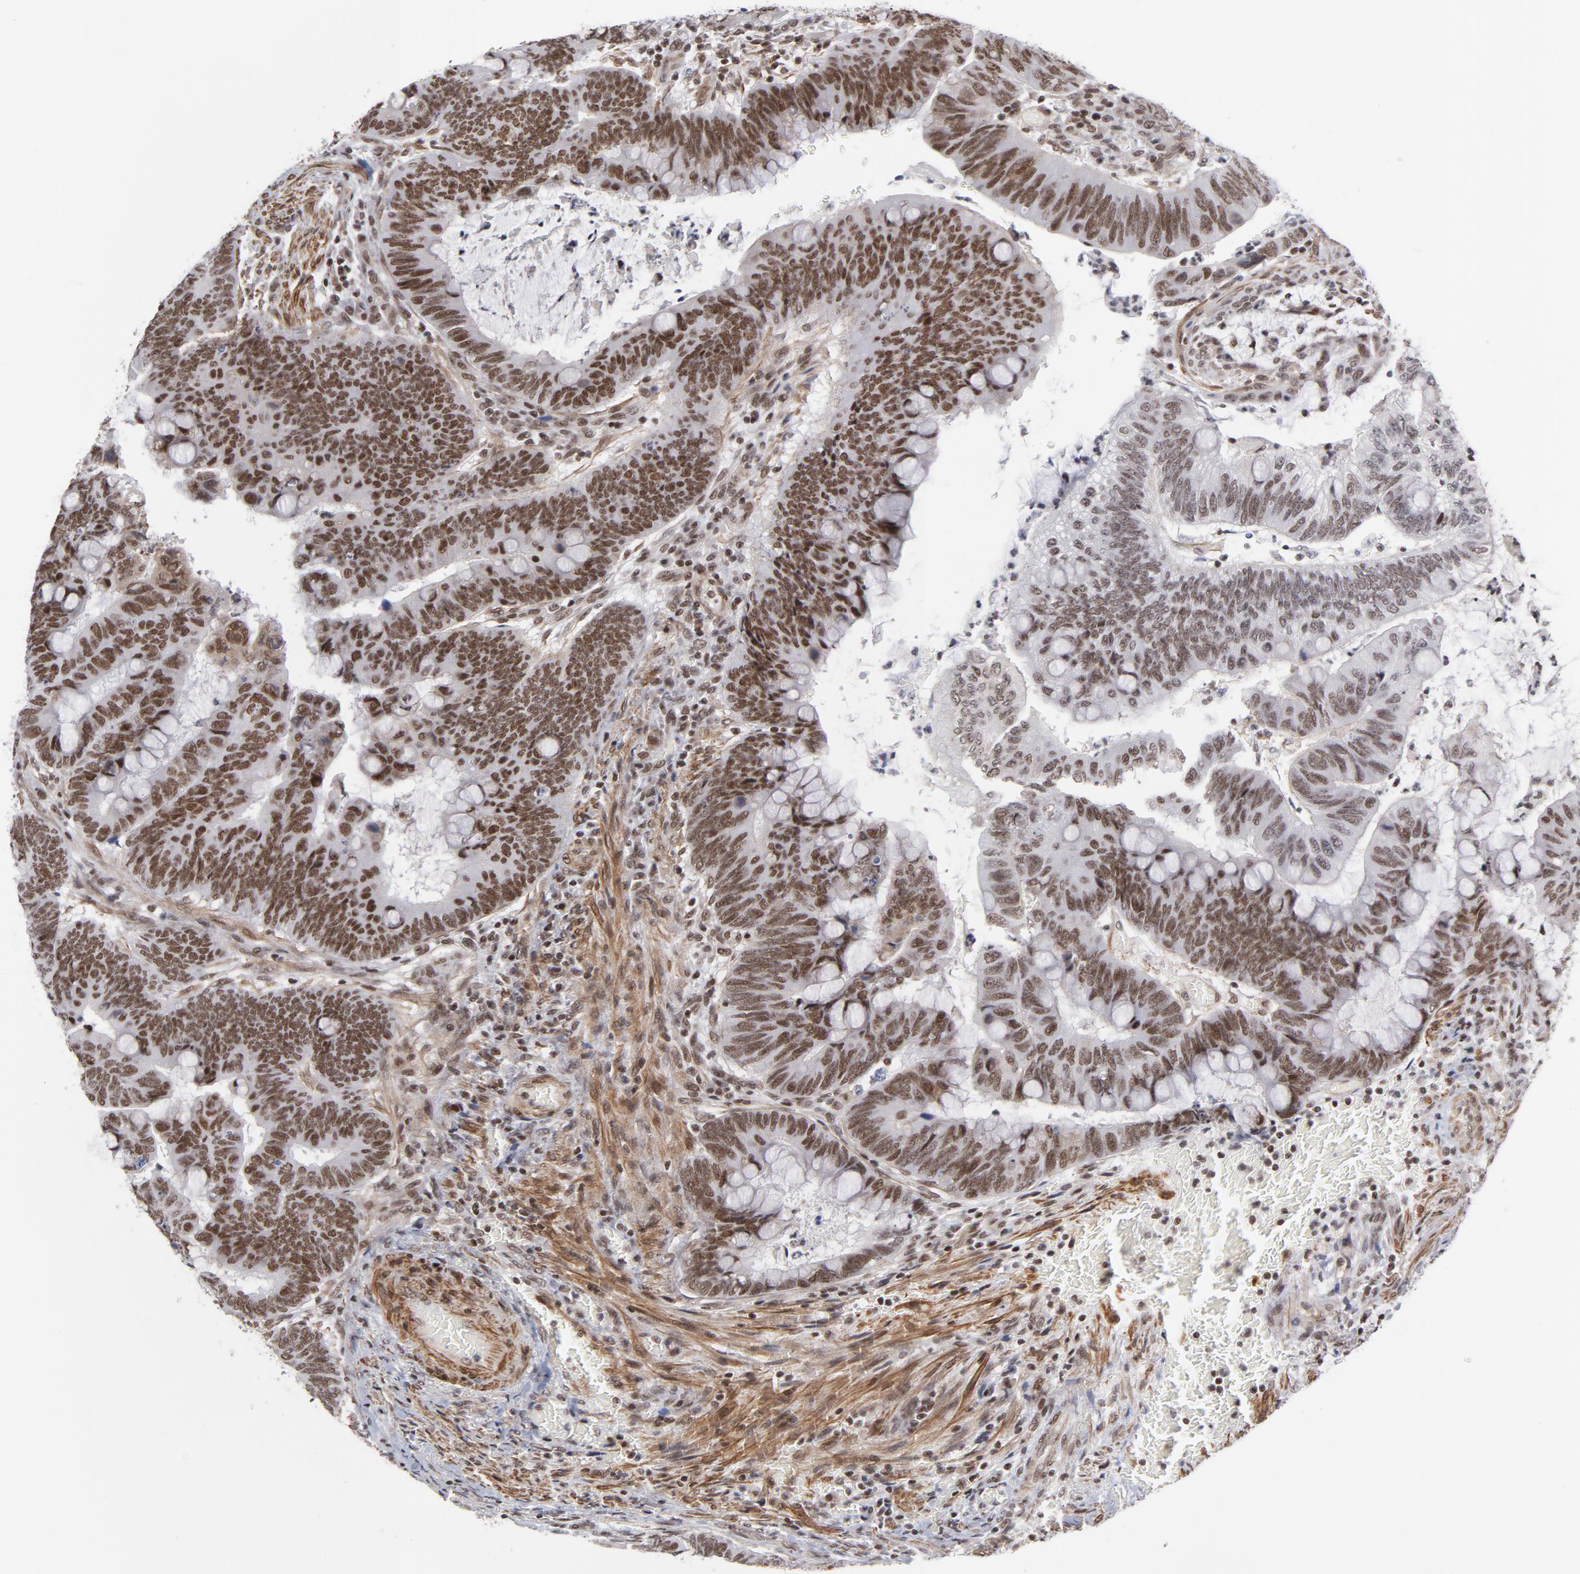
{"staining": {"intensity": "strong", "quantity": ">75%", "location": "nuclear"}, "tissue": "colorectal cancer", "cell_type": "Tumor cells", "image_type": "cancer", "snomed": [{"axis": "morphology", "description": "Normal tissue, NOS"}, {"axis": "morphology", "description": "Adenocarcinoma, NOS"}, {"axis": "topography", "description": "Rectum"}], "caption": "There is high levels of strong nuclear positivity in tumor cells of adenocarcinoma (colorectal), as demonstrated by immunohistochemical staining (brown color).", "gene": "CTCF", "patient": {"sex": "male", "age": 92}}